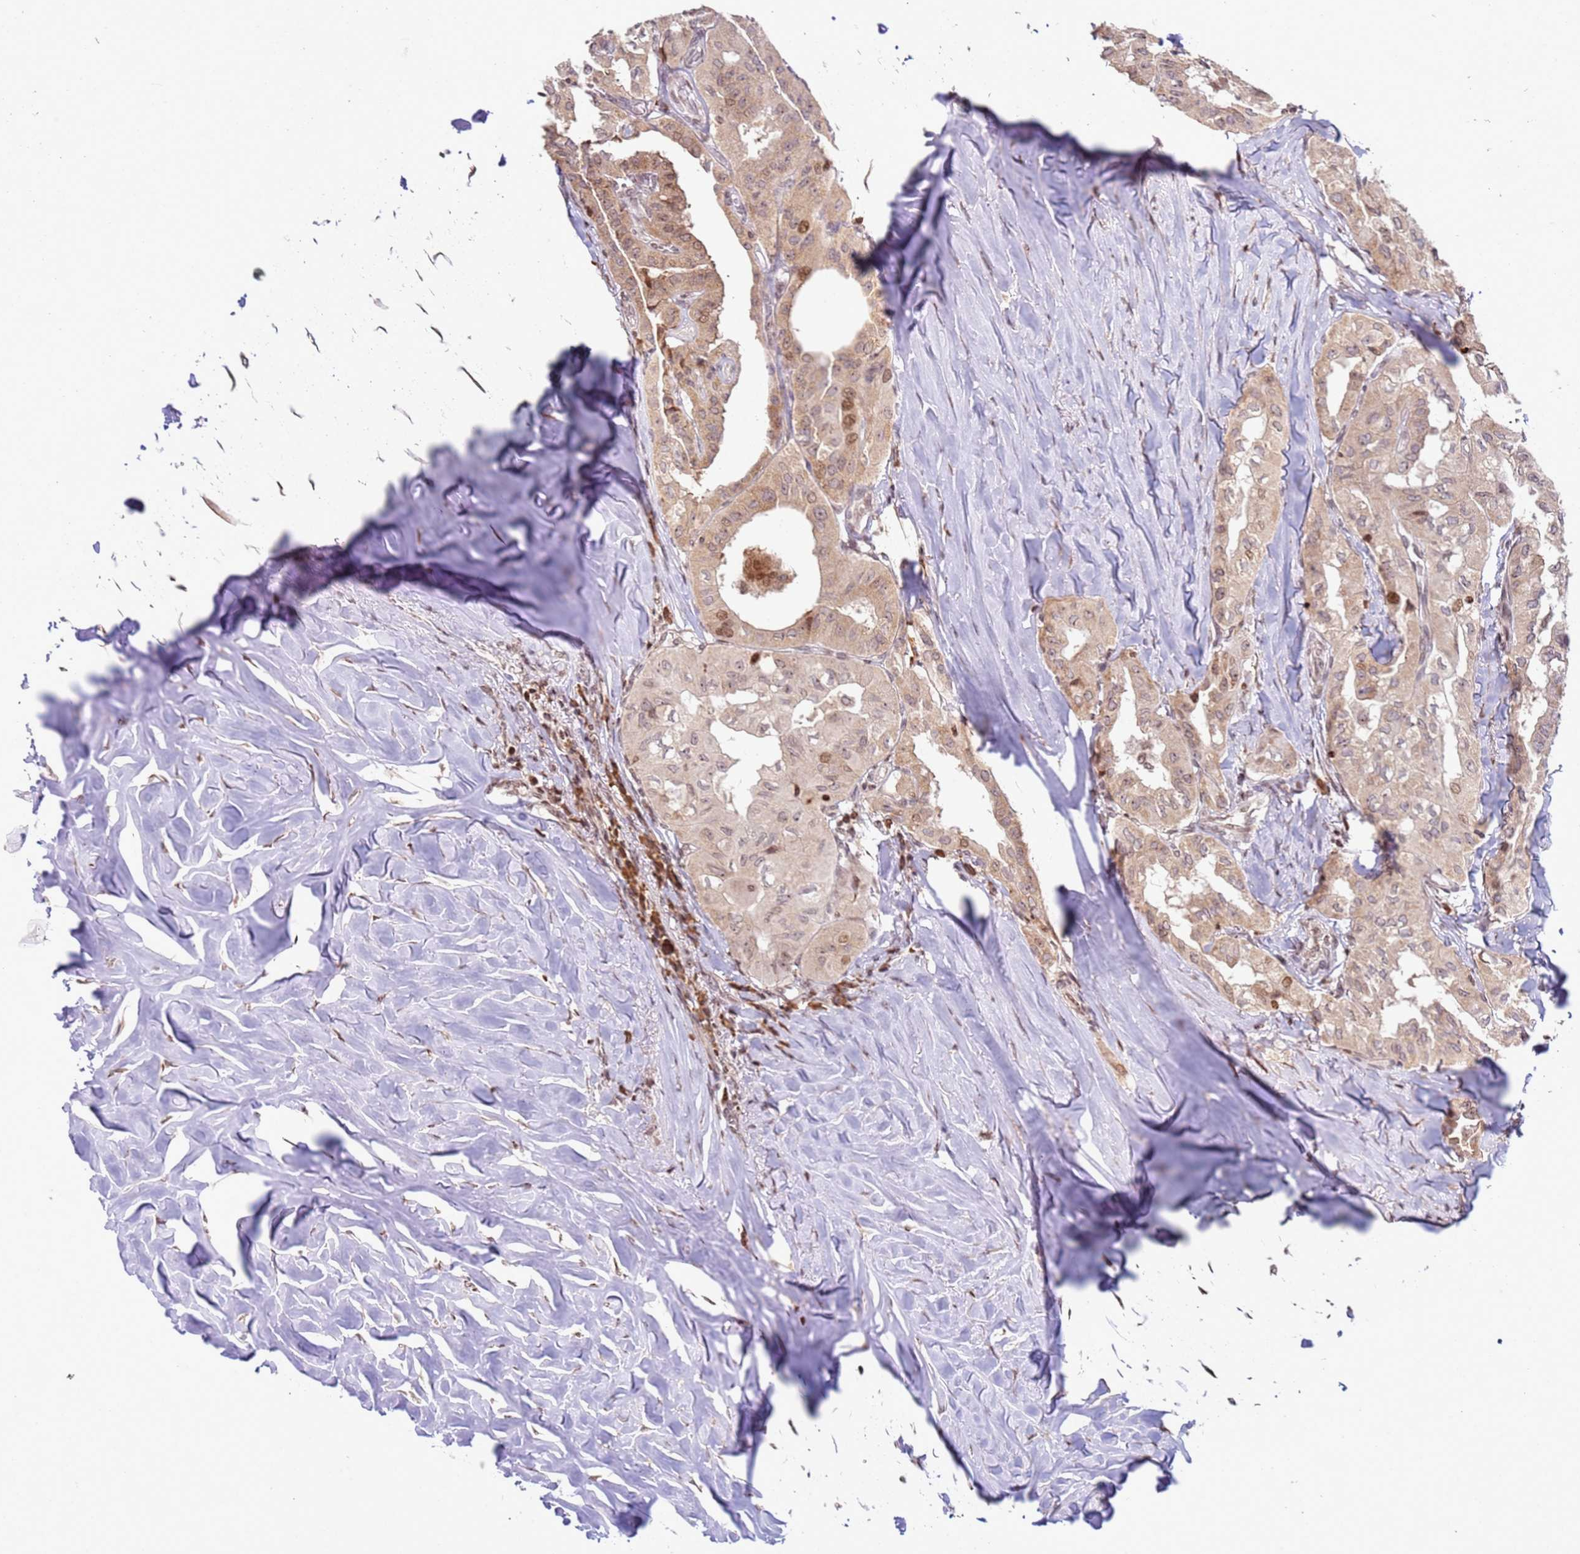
{"staining": {"intensity": "moderate", "quantity": ">75%", "location": "cytoplasmic/membranous,nuclear"}, "tissue": "thyroid cancer", "cell_type": "Tumor cells", "image_type": "cancer", "snomed": [{"axis": "morphology", "description": "Papillary adenocarcinoma, NOS"}, {"axis": "topography", "description": "Thyroid gland"}], "caption": "IHC of human papillary adenocarcinoma (thyroid) demonstrates medium levels of moderate cytoplasmic/membranous and nuclear expression in approximately >75% of tumor cells.", "gene": "SCAF1", "patient": {"sex": "female", "age": 59}}